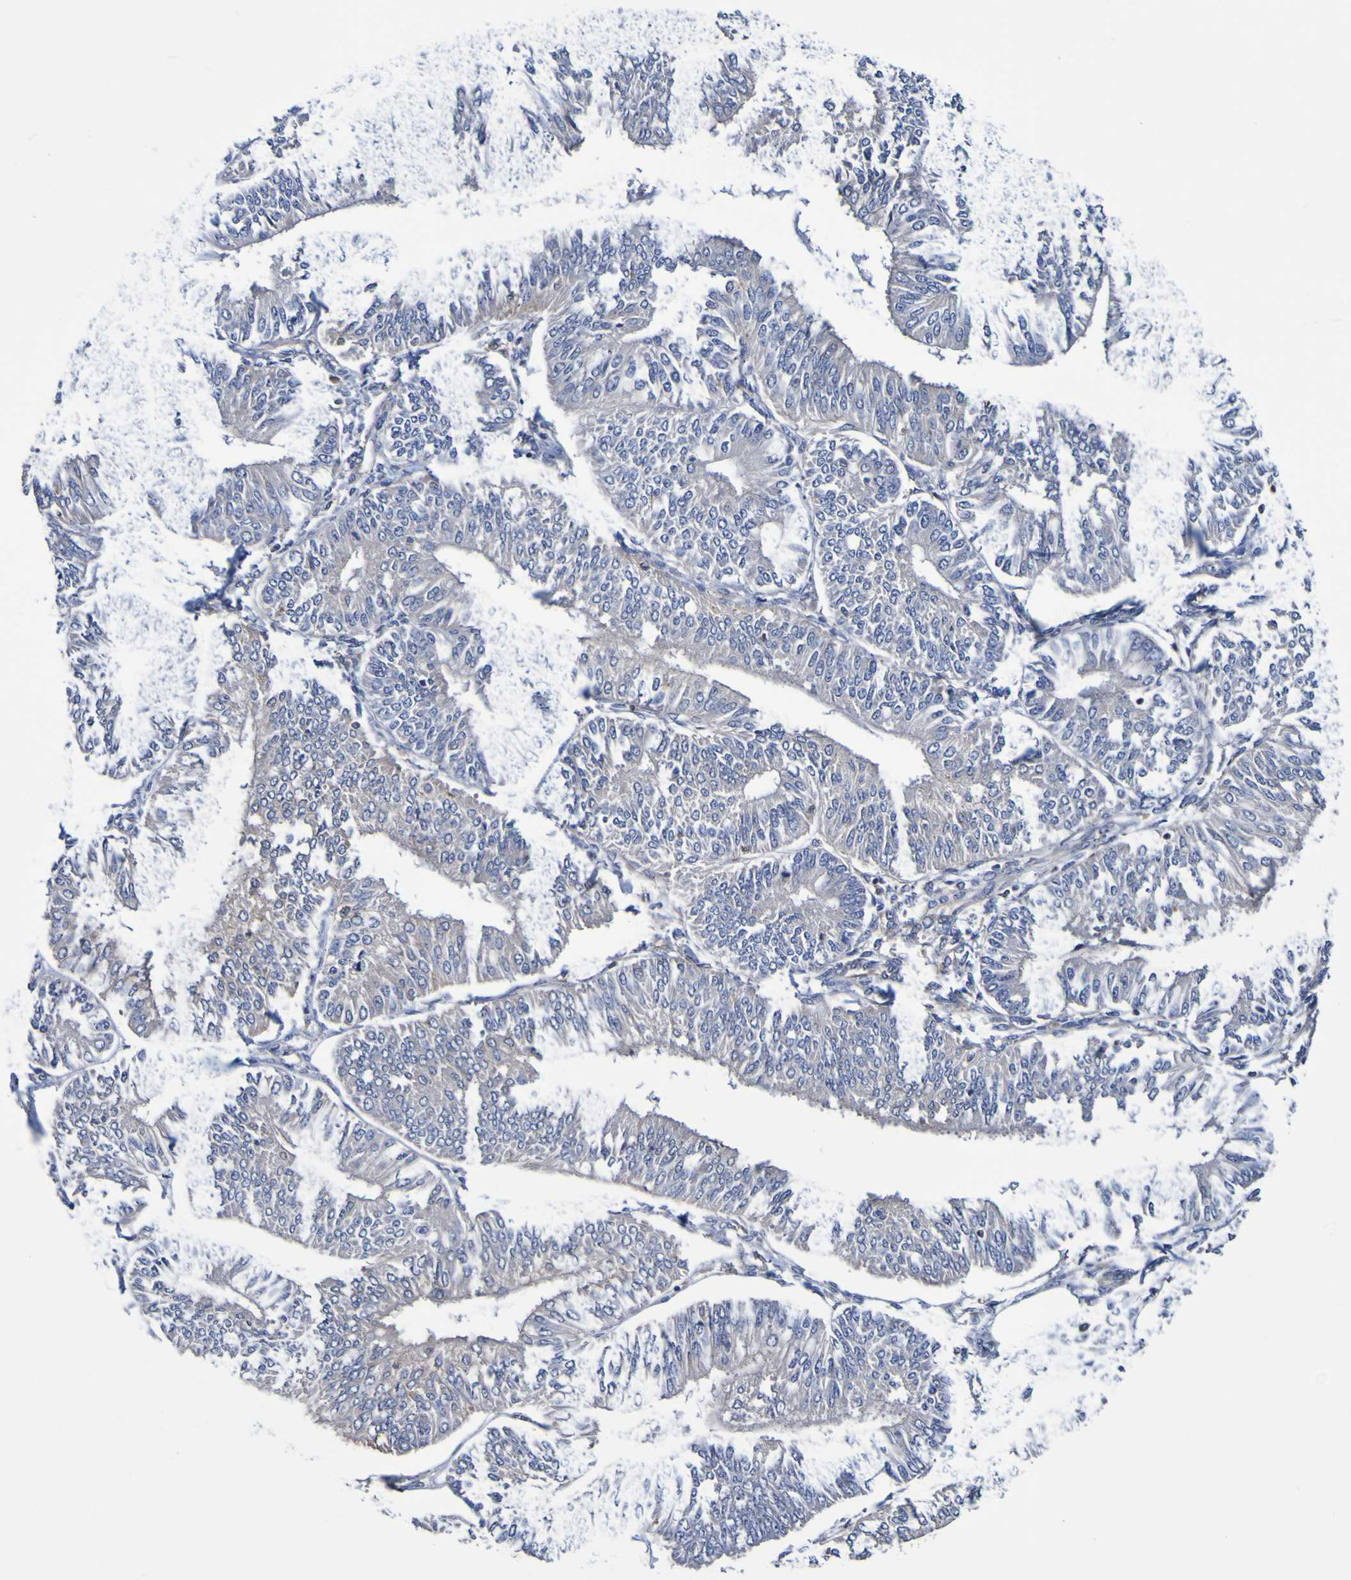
{"staining": {"intensity": "weak", "quantity": ">75%", "location": "cytoplasmic/membranous"}, "tissue": "endometrial cancer", "cell_type": "Tumor cells", "image_type": "cancer", "snomed": [{"axis": "morphology", "description": "Adenocarcinoma, NOS"}, {"axis": "topography", "description": "Endometrium"}], "caption": "Weak cytoplasmic/membranous protein positivity is identified in about >75% of tumor cells in endometrial adenocarcinoma.", "gene": "METAP2", "patient": {"sex": "female", "age": 58}}